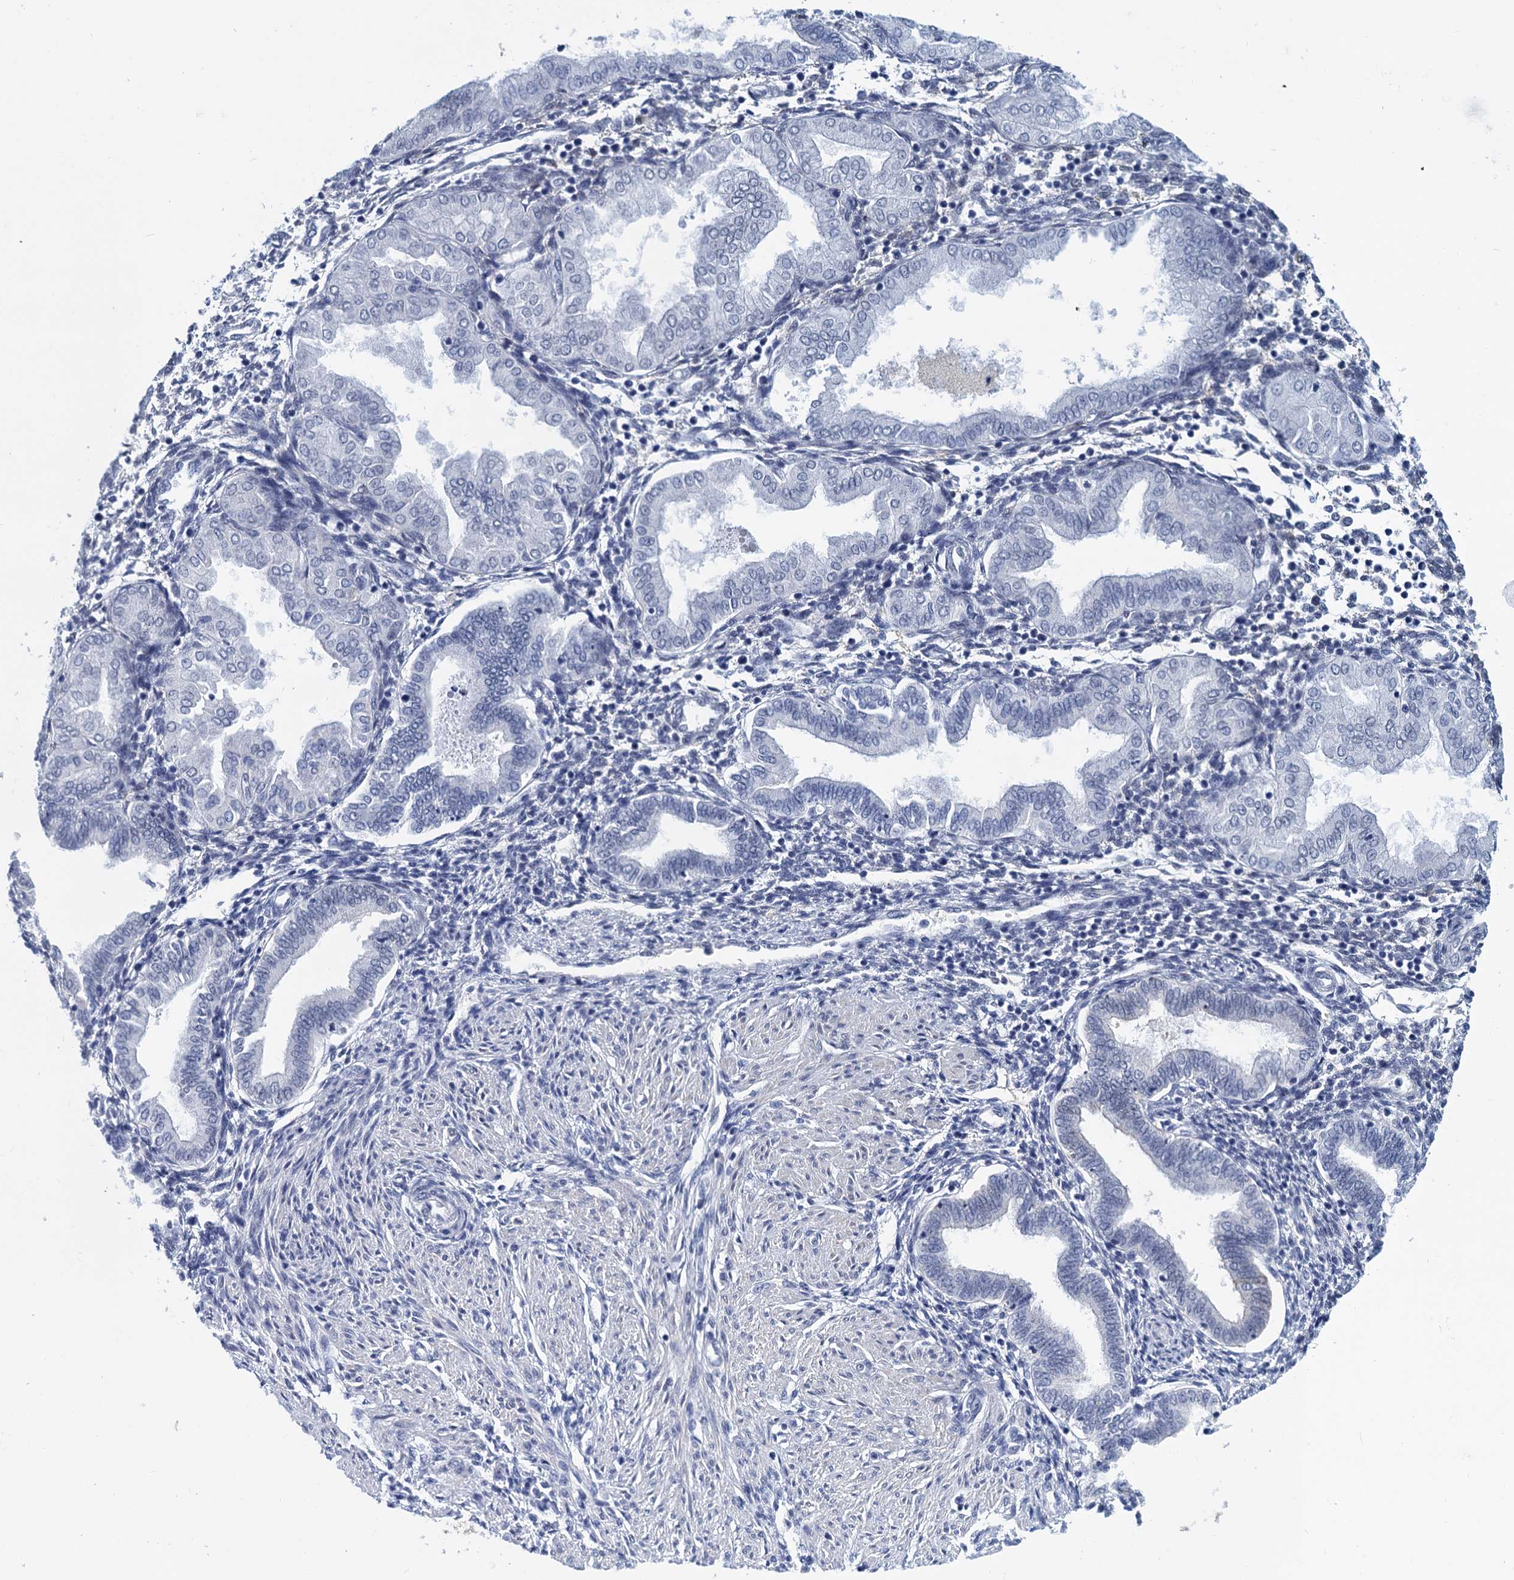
{"staining": {"intensity": "negative", "quantity": "none", "location": "none"}, "tissue": "endometrium", "cell_type": "Cells in endometrial stroma", "image_type": "normal", "snomed": [{"axis": "morphology", "description": "Normal tissue, NOS"}, {"axis": "topography", "description": "Endometrium"}], "caption": "Endometrium stained for a protein using immunohistochemistry (IHC) reveals no expression cells in endometrial stroma.", "gene": "GINS3", "patient": {"sex": "female", "age": 53}}